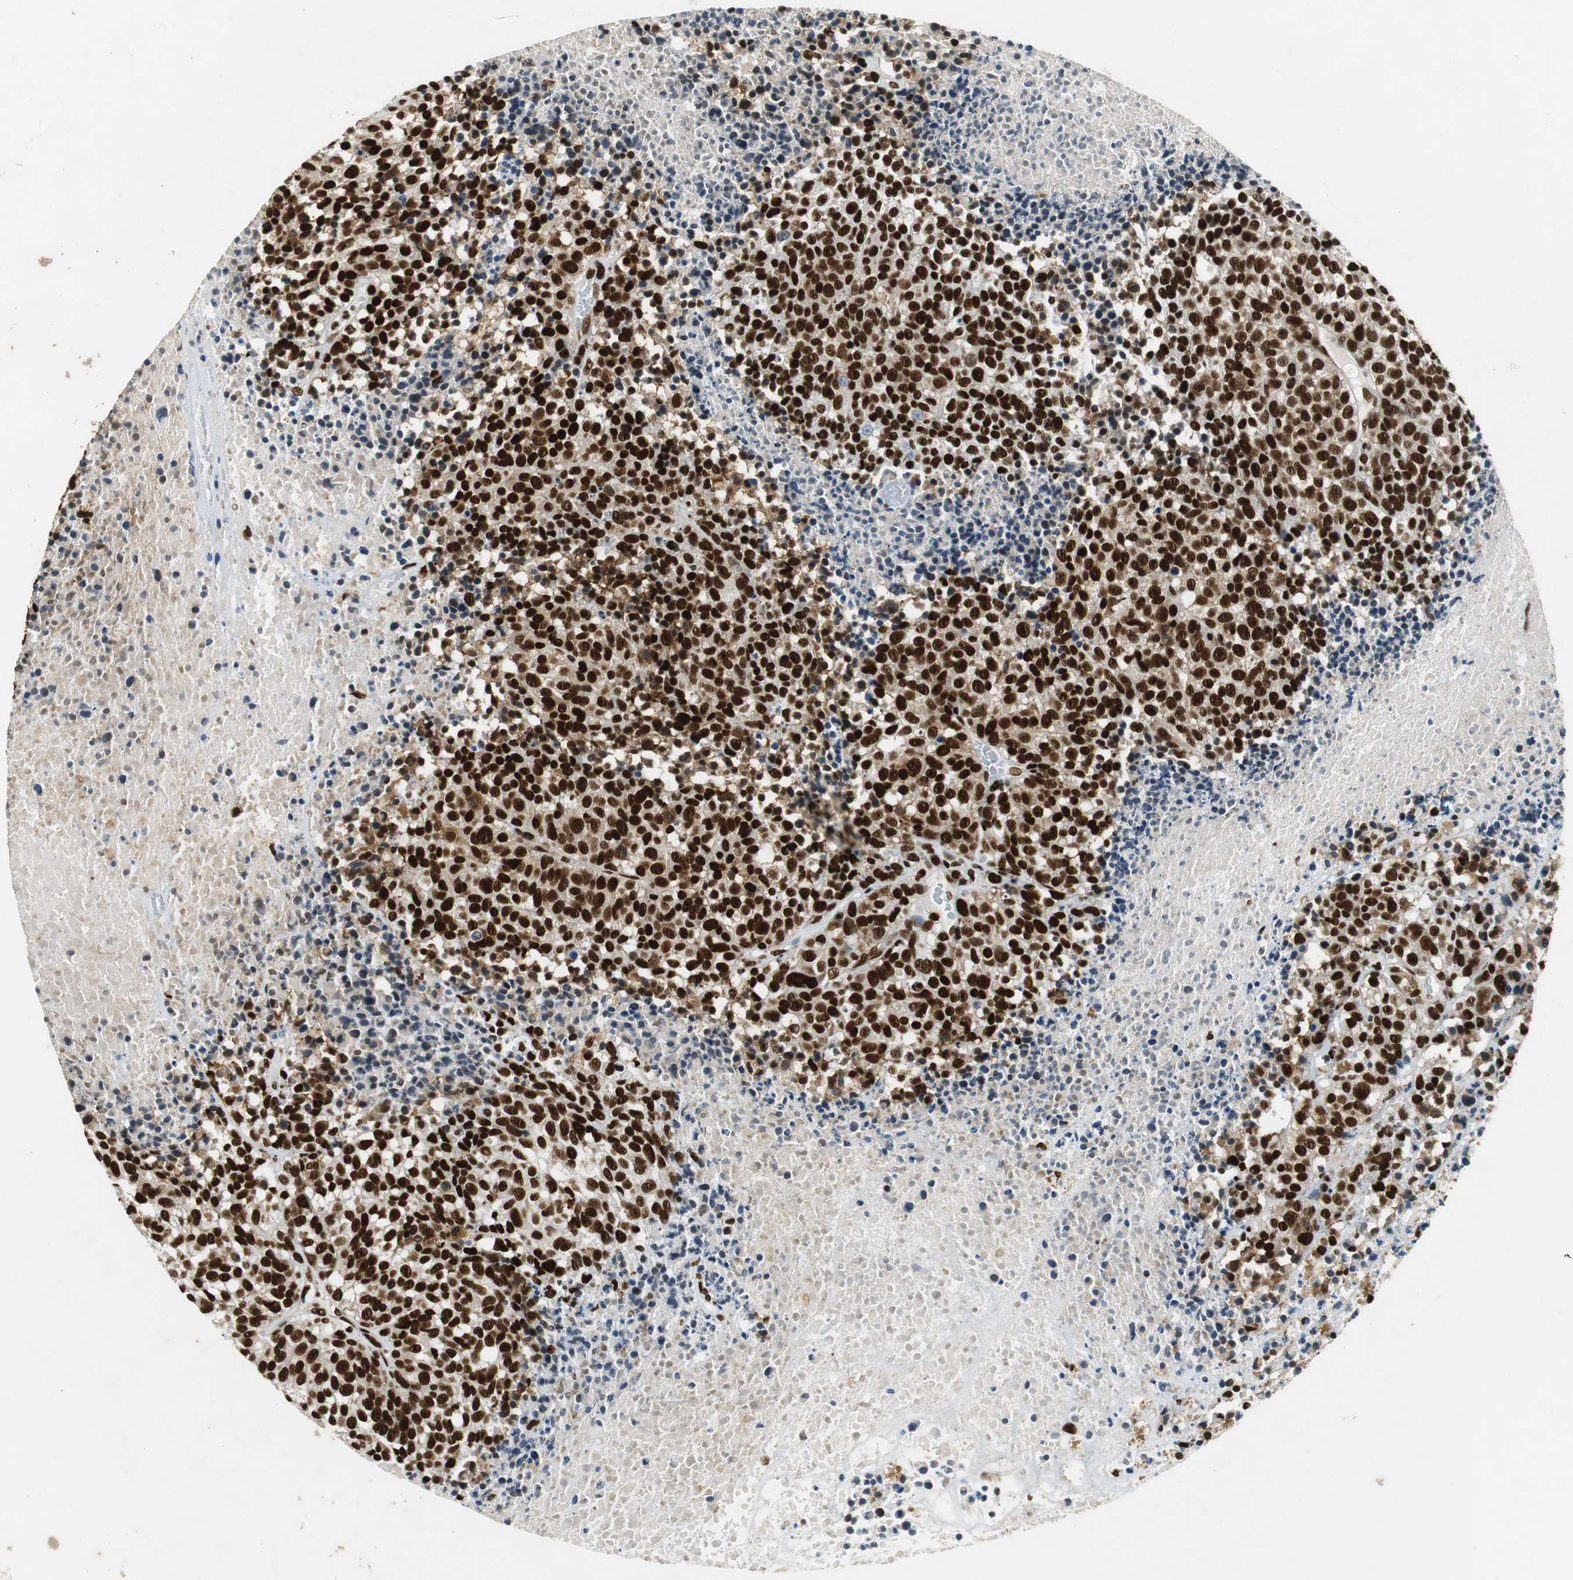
{"staining": {"intensity": "strong", "quantity": ">75%", "location": "nuclear"}, "tissue": "melanoma", "cell_type": "Tumor cells", "image_type": "cancer", "snomed": [{"axis": "morphology", "description": "Malignant melanoma, Metastatic site"}, {"axis": "topography", "description": "Cerebral cortex"}], "caption": "This histopathology image displays immunohistochemistry staining of melanoma, with high strong nuclear positivity in about >75% of tumor cells.", "gene": "PRKDC", "patient": {"sex": "female", "age": 52}}